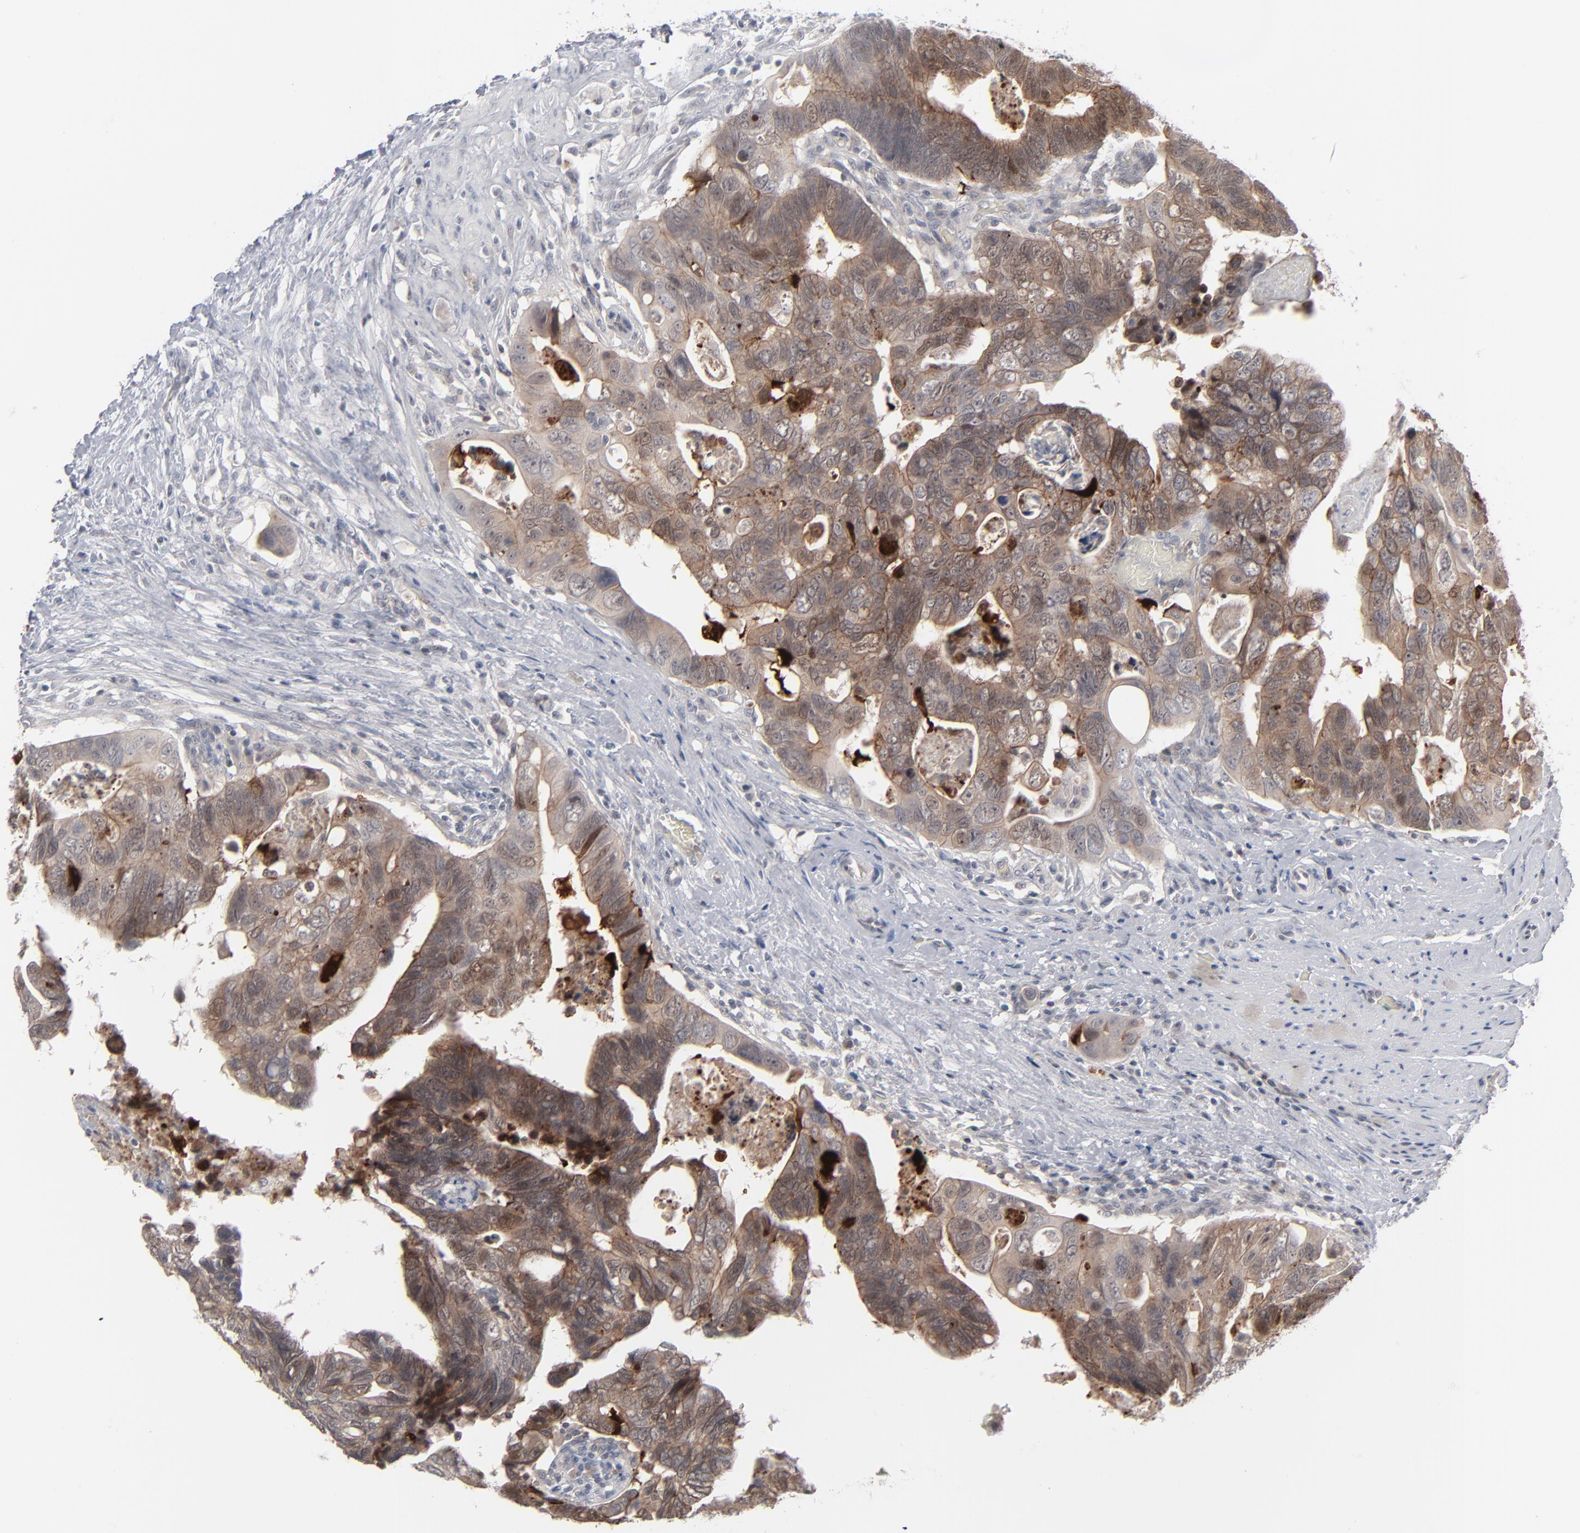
{"staining": {"intensity": "moderate", "quantity": ">75%", "location": "cytoplasmic/membranous,nuclear"}, "tissue": "colorectal cancer", "cell_type": "Tumor cells", "image_type": "cancer", "snomed": [{"axis": "morphology", "description": "Adenocarcinoma, NOS"}, {"axis": "topography", "description": "Rectum"}], "caption": "Protein expression analysis of colorectal adenocarcinoma reveals moderate cytoplasmic/membranous and nuclear positivity in approximately >75% of tumor cells.", "gene": "POF1B", "patient": {"sex": "male", "age": 53}}